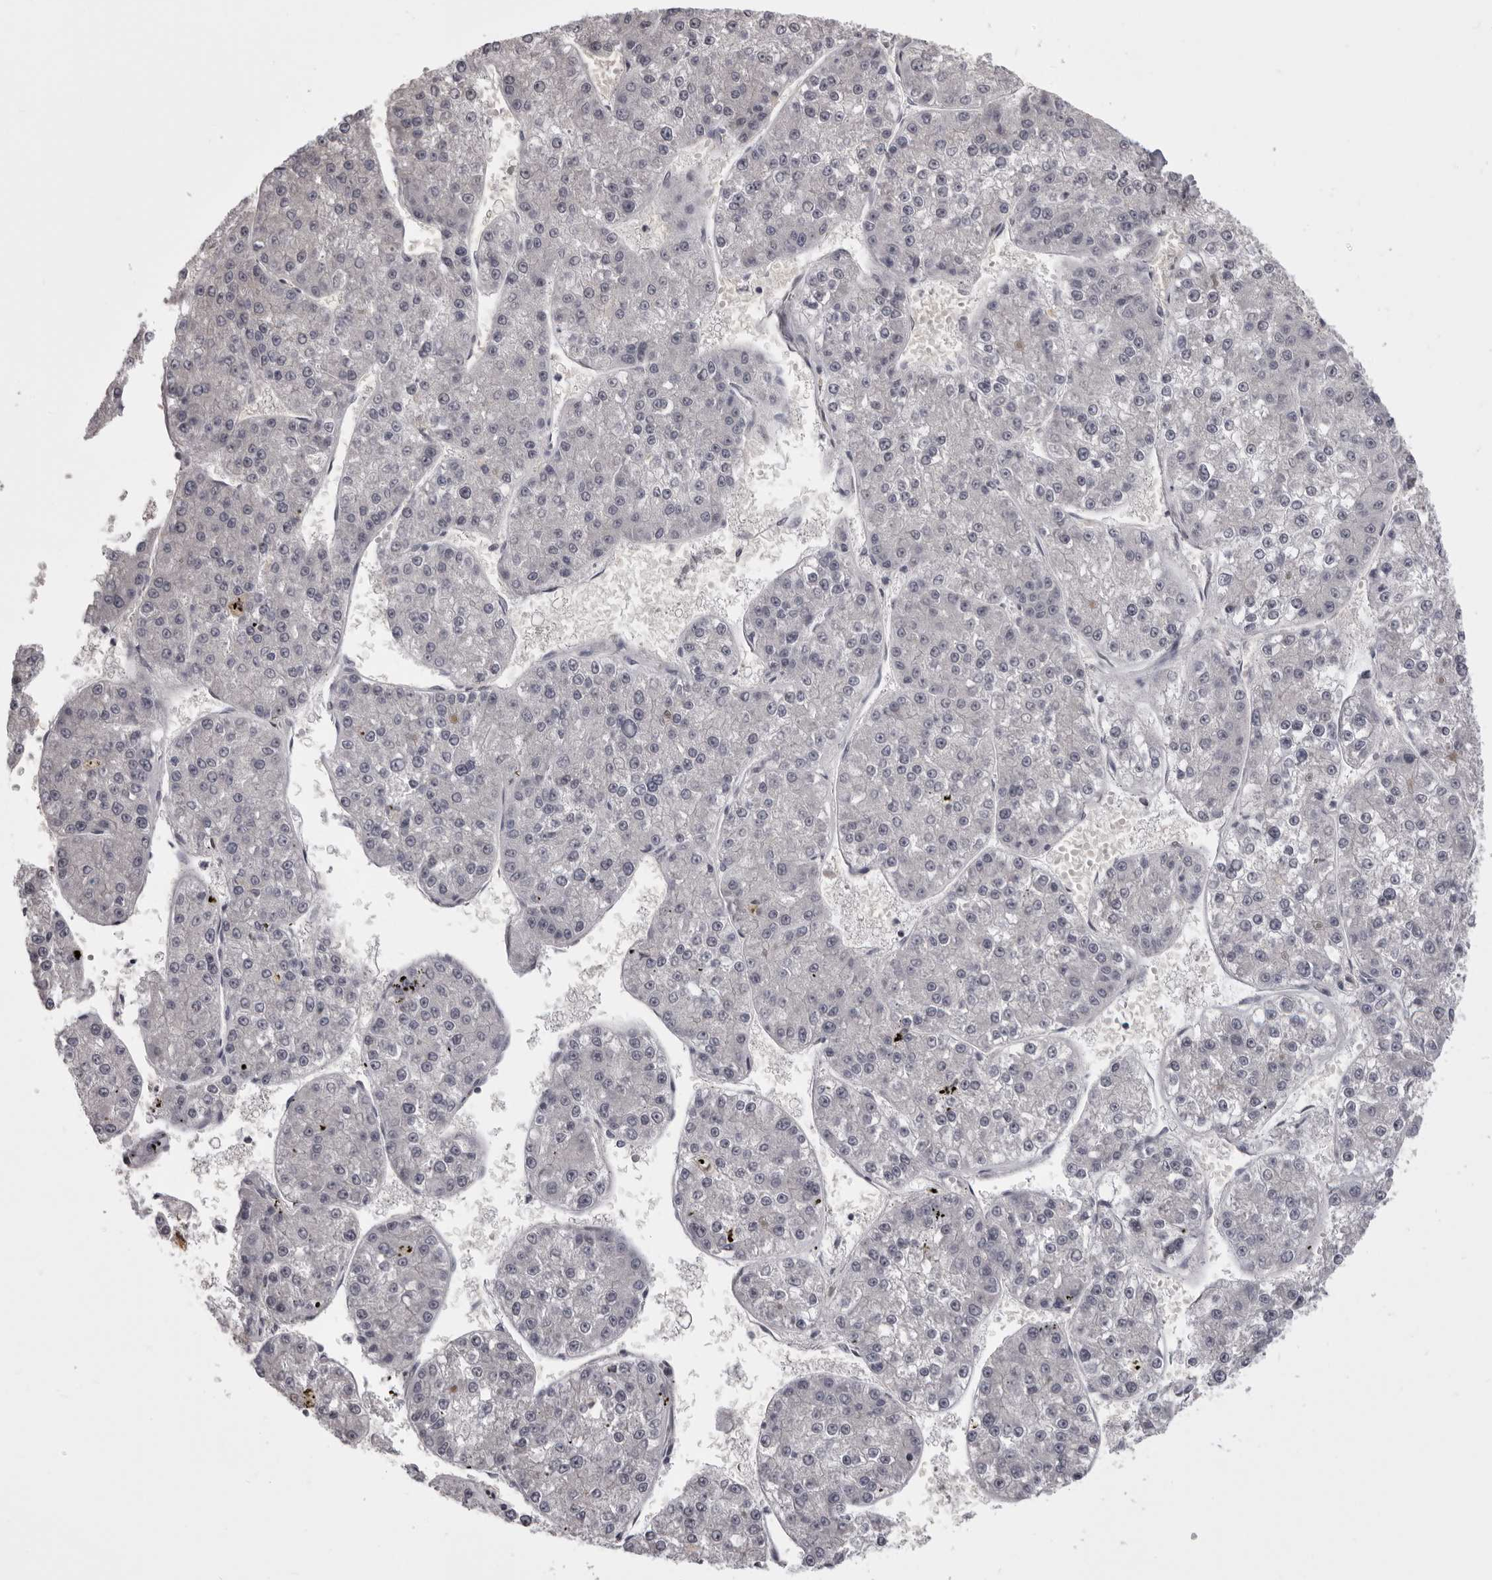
{"staining": {"intensity": "negative", "quantity": "none", "location": "none"}, "tissue": "liver cancer", "cell_type": "Tumor cells", "image_type": "cancer", "snomed": [{"axis": "morphology", "description": "Carcinoma, Hepatocellular, NOS"}, {"axis": "topography", "description": "Liver"}], "caption": "IHC photomicrograph of neoplastic tissue: liver cancer (hepatocellular carcinoma) stained with DAB exhibits no significant protein expression in tumor cells.", "gene": "NCEH1", "patient": {"sex": "female", "age": 73}}